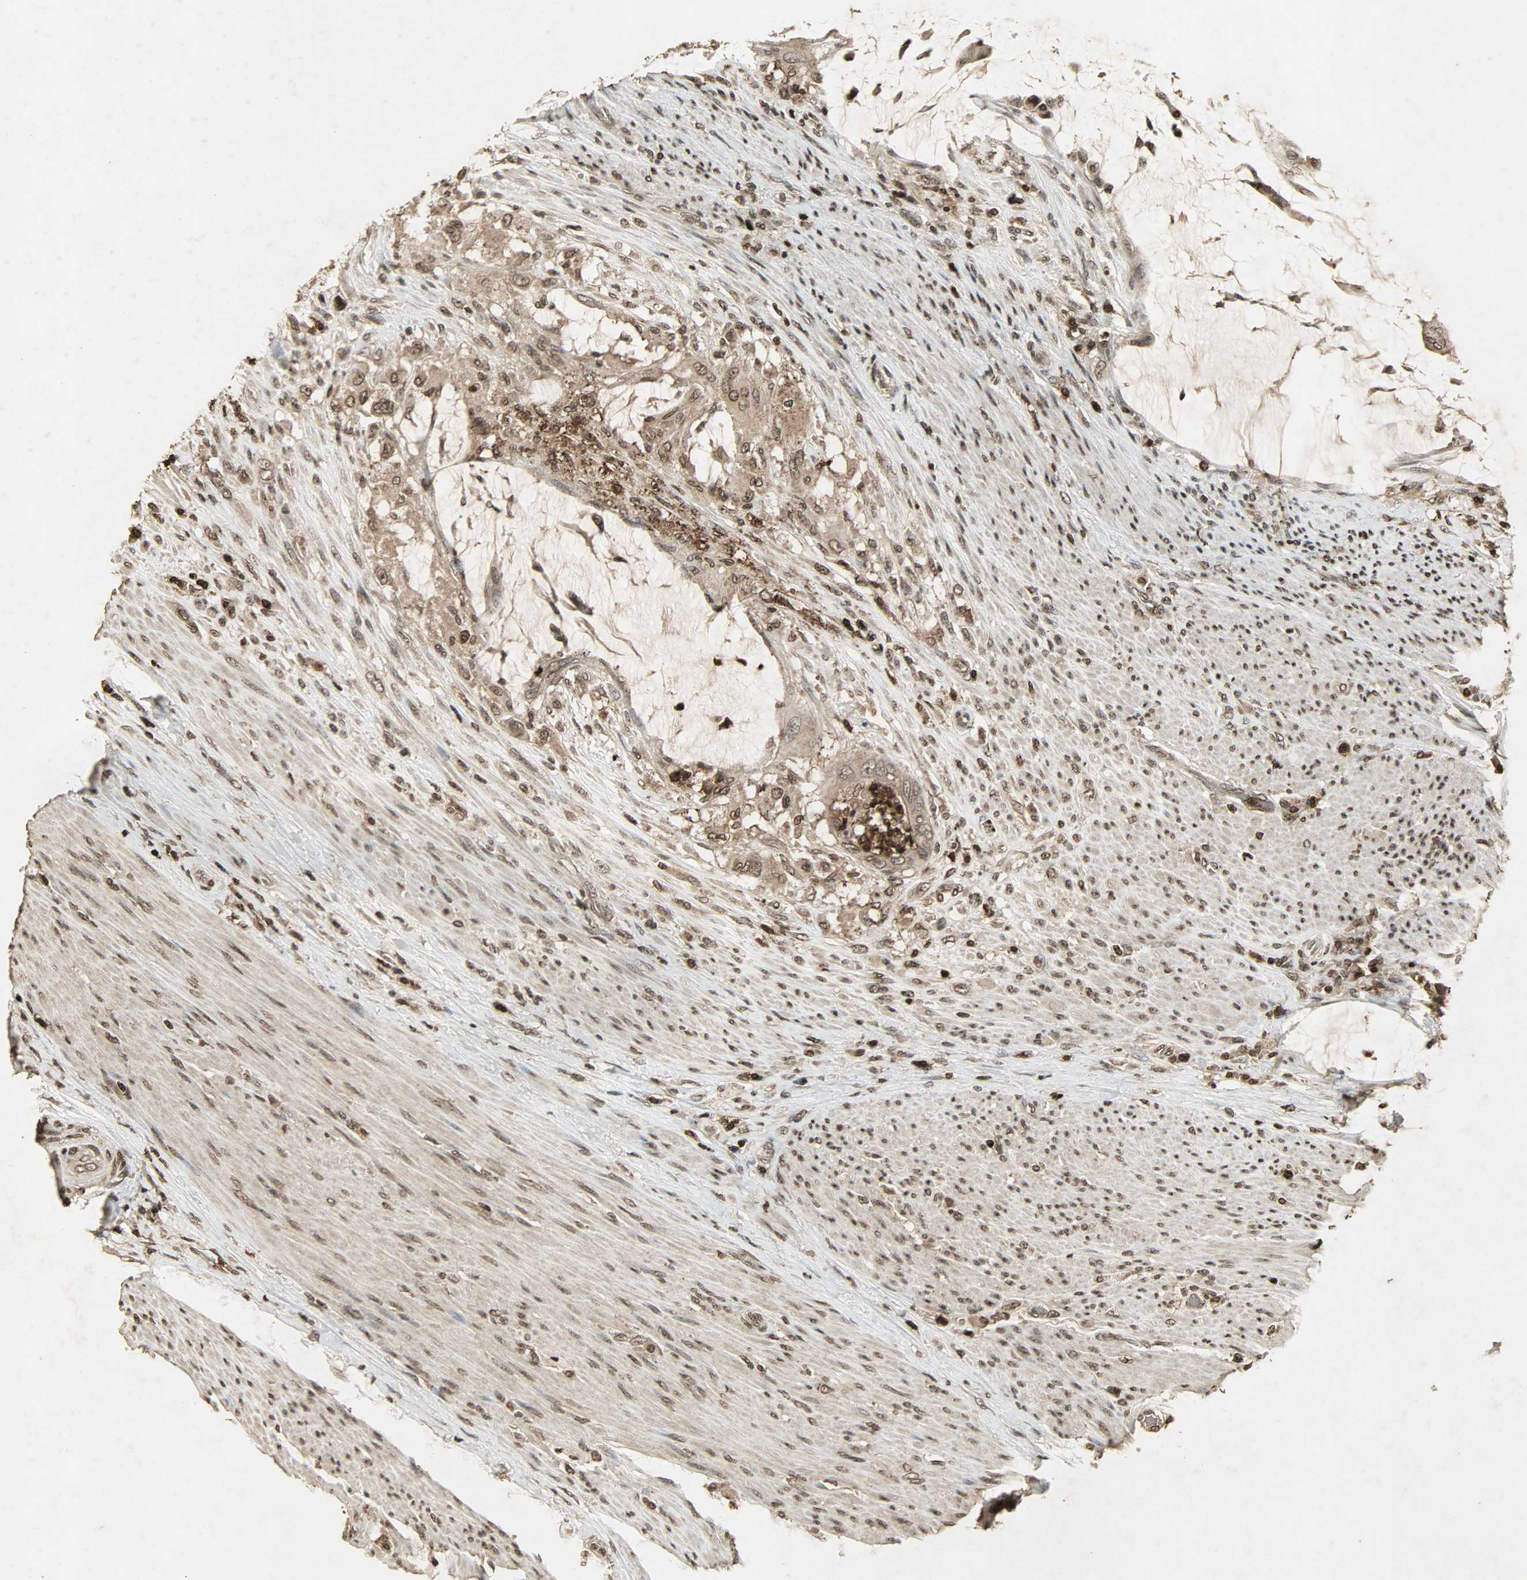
{"staining": {"intensity": "weak", "quantity": ">75%", "location": "cytoplasmic/membranous,nuclear"}, "tissue": "colorectal cancer", "cell_type": "Tumor cells", "image_type": "cancer", "snomed": [{"axis": "morphology", "description": "Adenocarcinoma, NOS"}, {"axis": "topography", "description": "Rectum"}], "caption": "Approximately >75% of tumor cells in human adenocarcinoma (colorectal) exhibit weak cytoplasmic/membranous and nuclear protein expression as visualized by brown immunohistochemical staining.", "gene": "PPP3R1", "patient": {"sex": "female", "age": 77}}